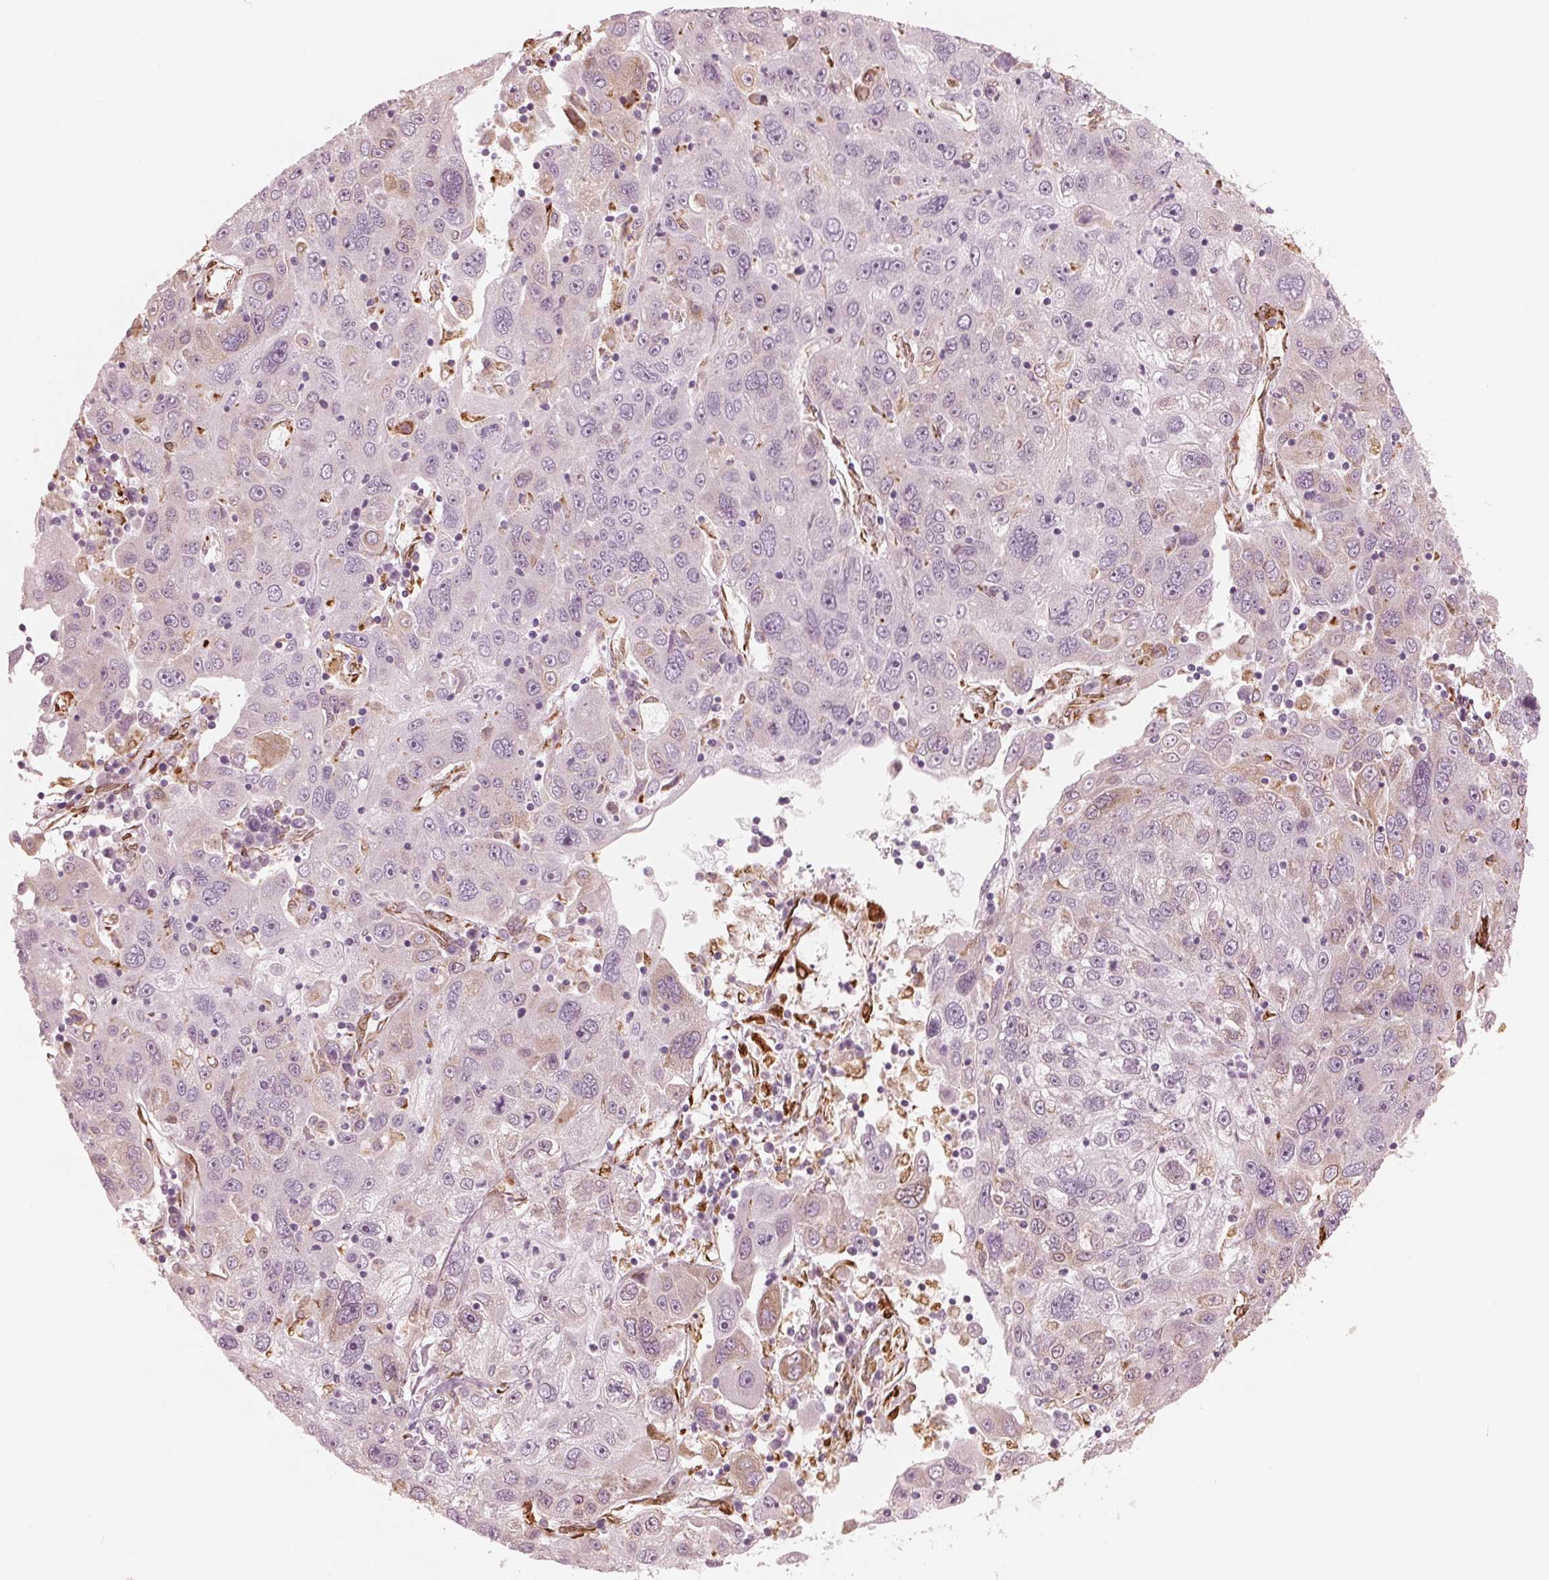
{"staining": {"intensity": "negative", "quantity": "none", "location": "none"}, "tissue": "stomach cancer", "cell_type": "Tumor cells", "image_type": "cancer", "snomed": [{"axis": "morphology", "description": "Adenocarcinoma, NOS"}, {"axis": "topography", "description": "Stomach"}], "caption": "Image shows no significant protein staining in tumor cells of adenocarcinoma (stomach).", "gene": "IKBIP", "patient": {"sex": "male", "age": 56}}